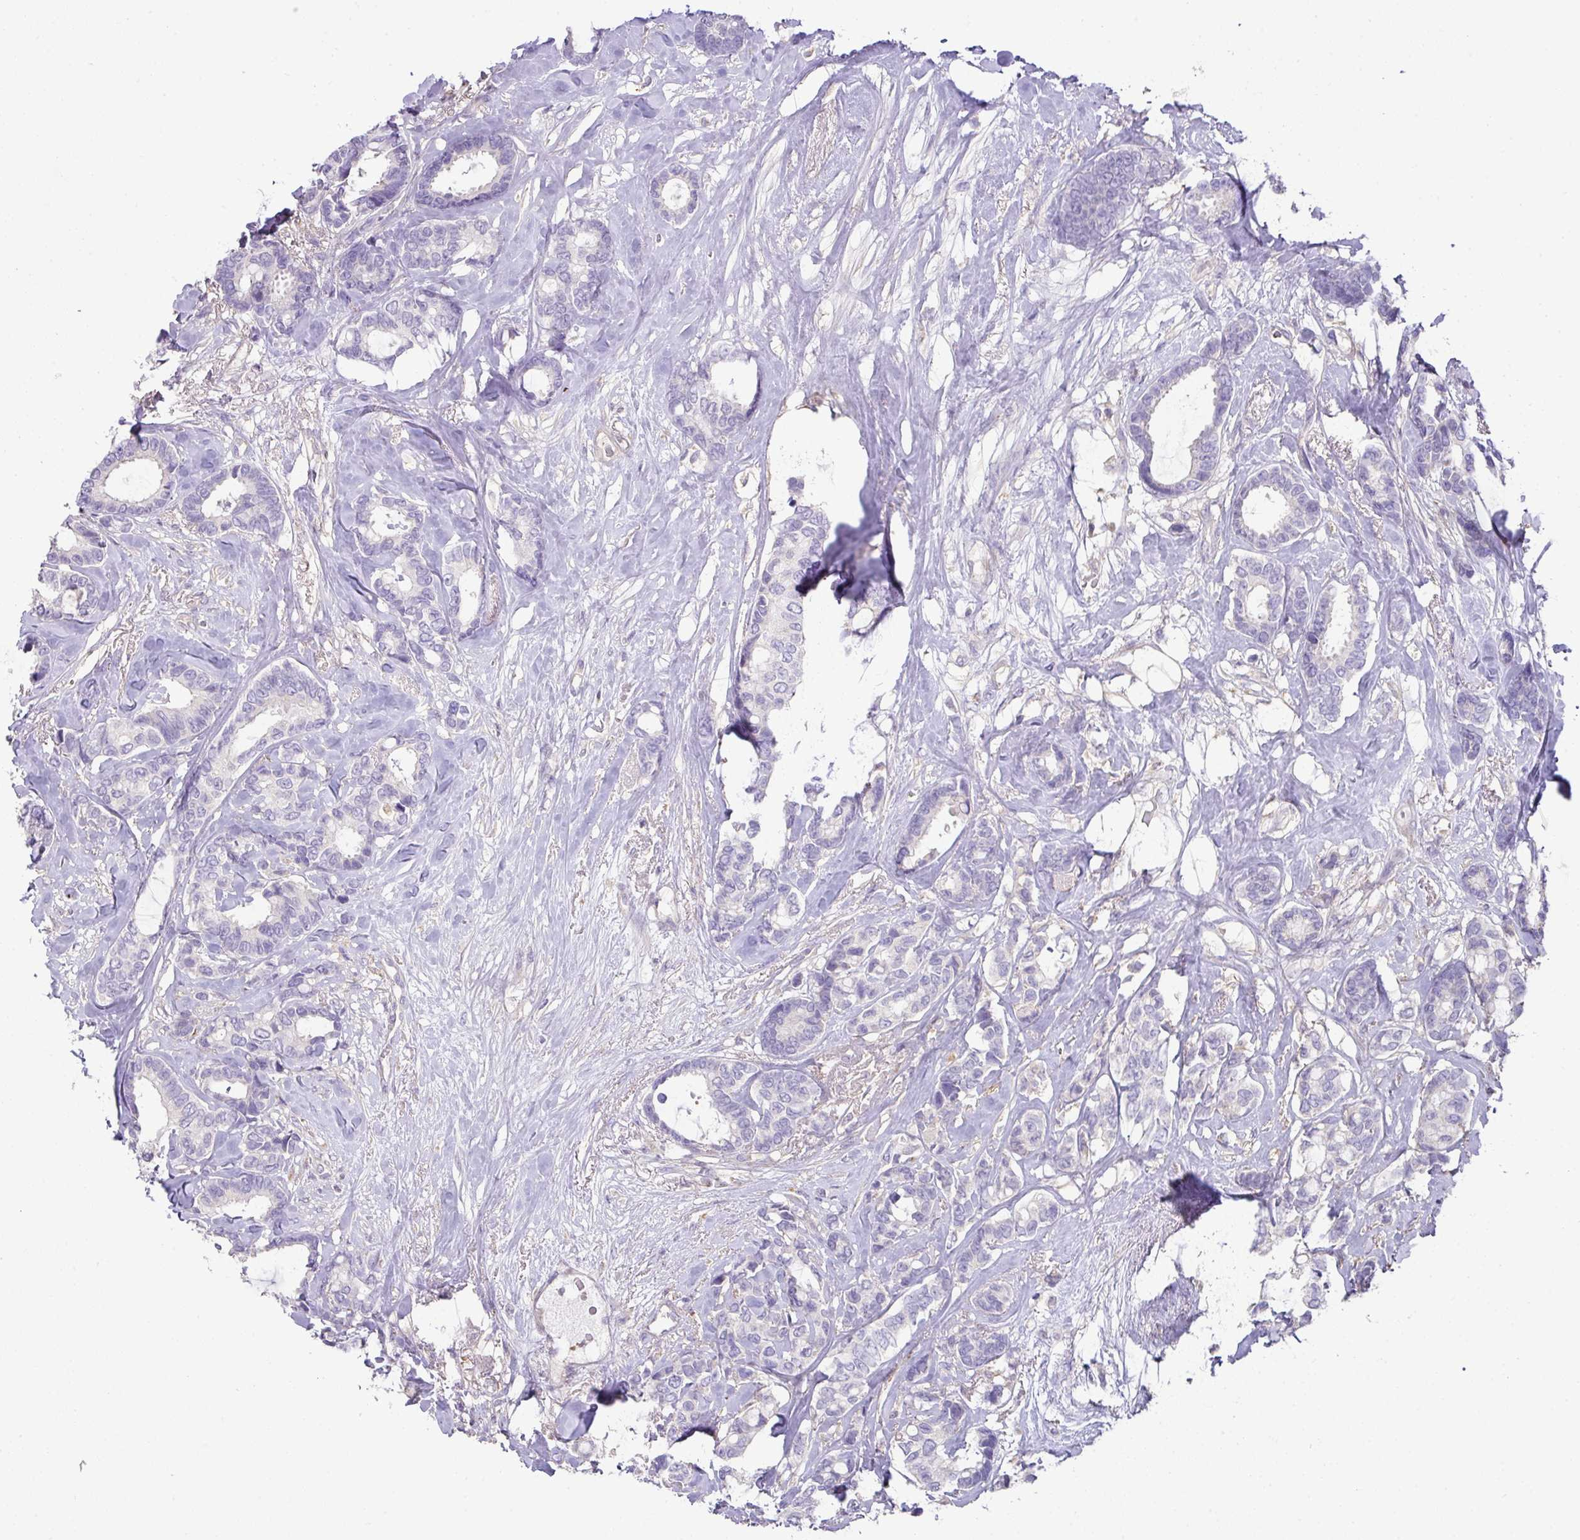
{"staining": {"intensity": "negative", "quantity": "none", "location": "none"}, "tissue": "breast cancer", "cell_type": "Tumor cells", "image_type": "cancer", "snomed": [{"axis": "morphology", "description": "Duct carcinoma"}, {"axis": "topography", "description": "Breast"}], "caption": "IHC micrograph of neoplastic tissue: human breast cancer (infiltrating ductal carcinoma) stained with DAB (3,3'-diaminobenzidine) shows no significant protein positivity in tumor cells. (Immunohistochemistry, brightfield microscopy, high magnification).", "gene": "HOXC13", "patient": {"sex": "female", "age": 87}}